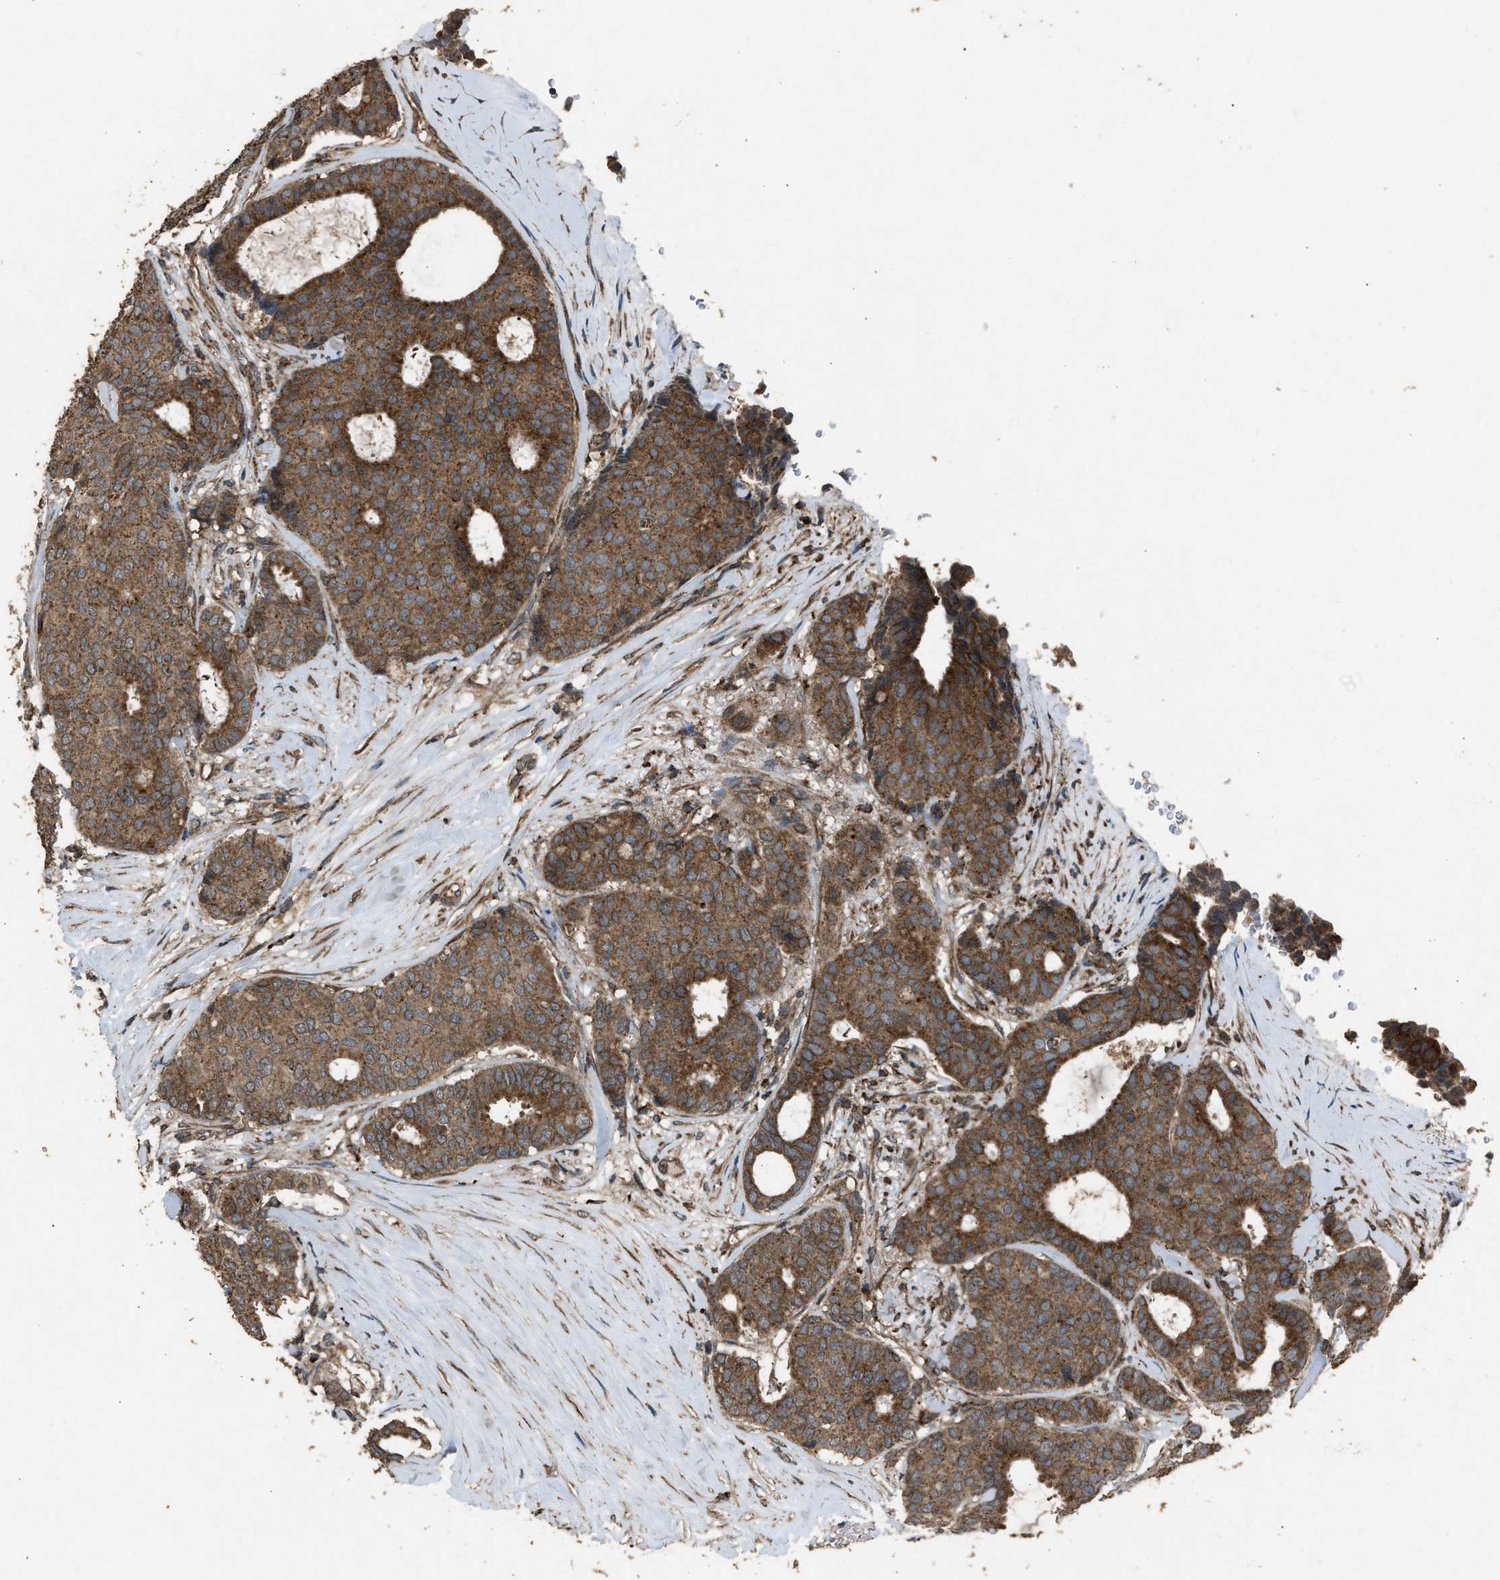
{"staining": {"intensity": "strong", "quantity": ">75%", "location": "cytoplasmic/membranous"}, "tissue": "breast cancer", "cell_type": "Tumor cells", "image_type": "cancer", "snomed": [{"axis": "morphology", "description": "Duct carcinoma"}, {"axis": "topography", "description": "Breast"}], "caption": "Human breast cancer stained with a protein marker reveals strong staining in tumor cells.", "gene": "PSMD1", "patient": {"sex": "female", "age": 75}}